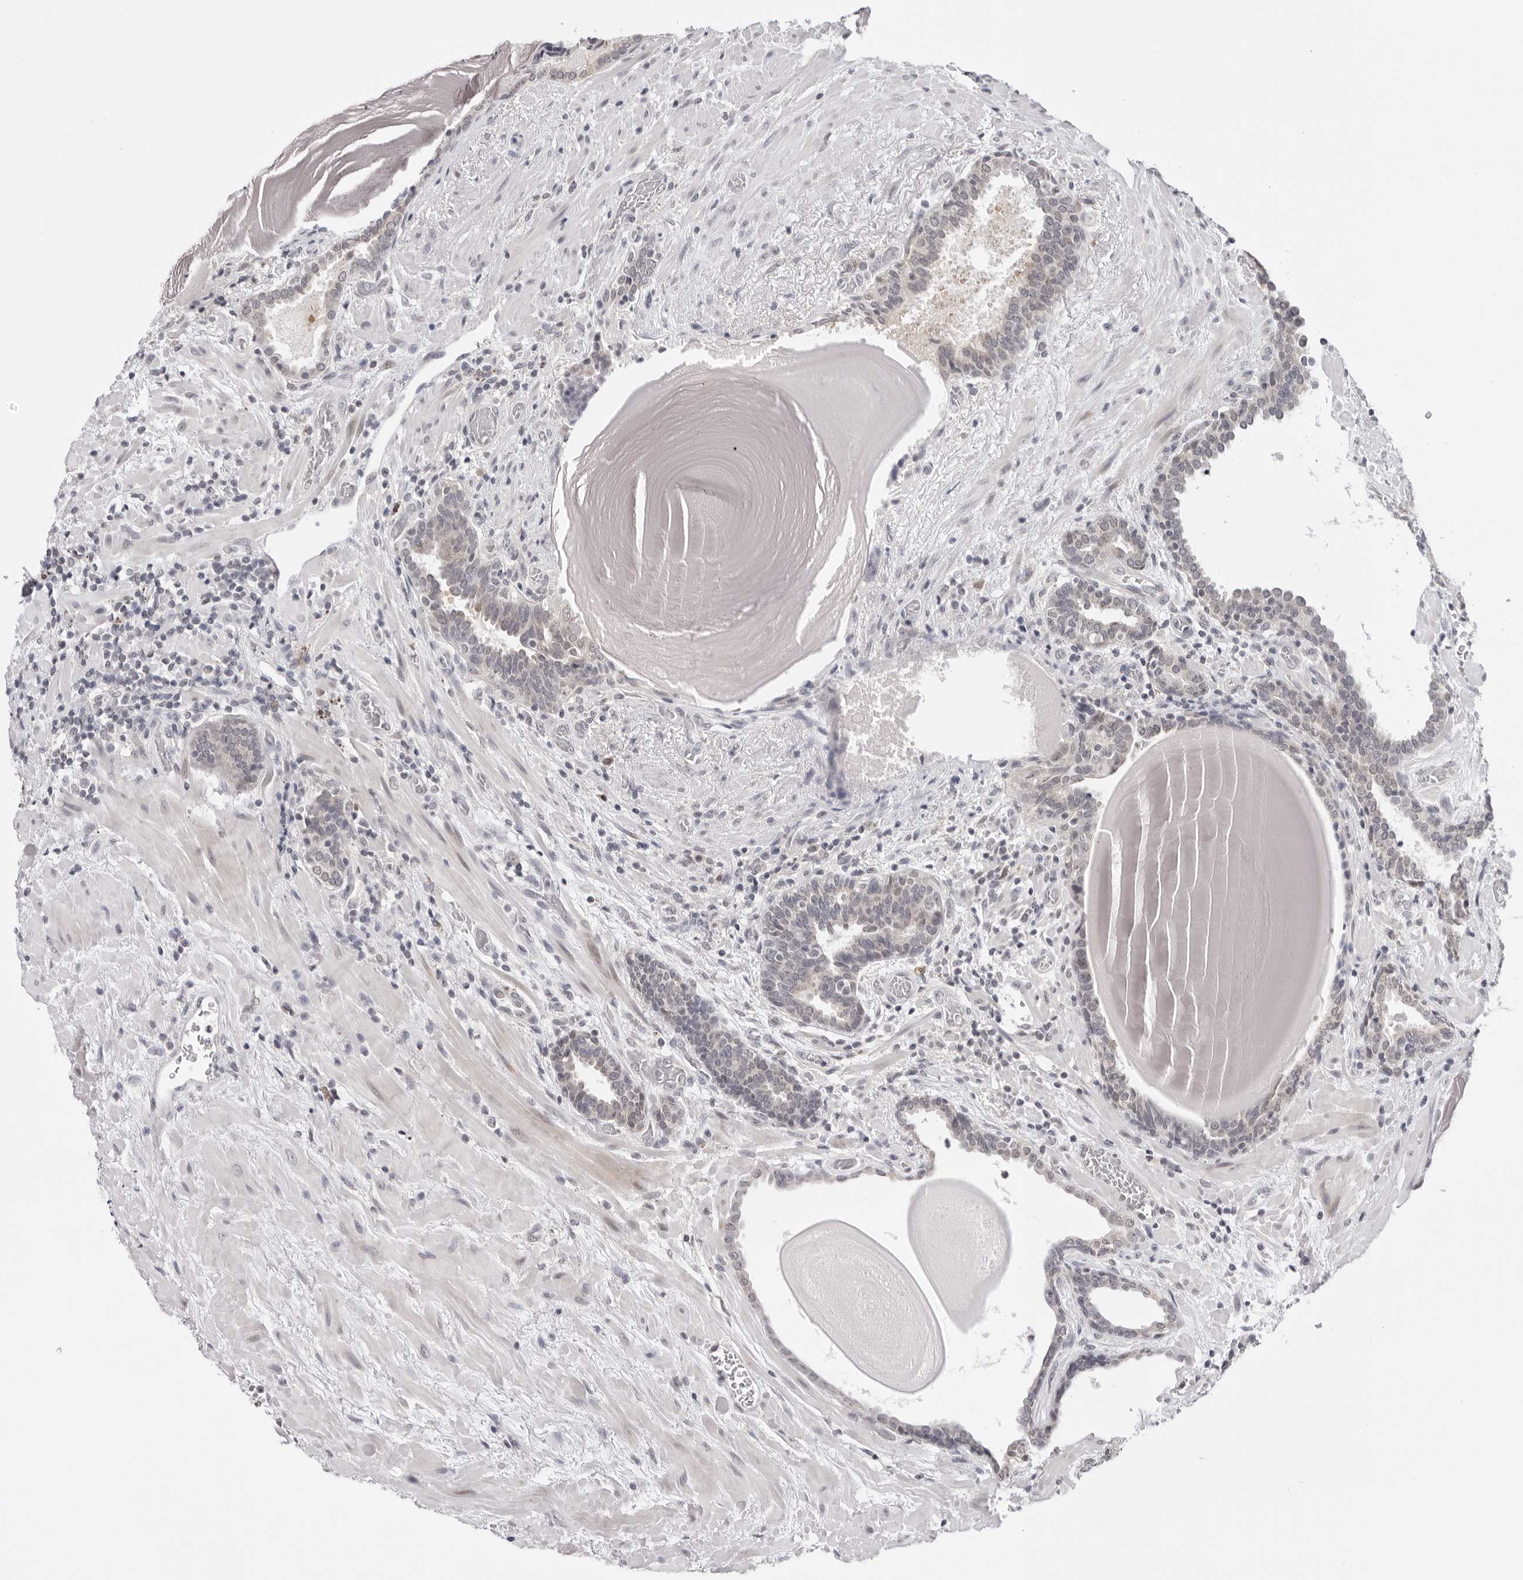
{"staining": {"intensity": "negative", "quantity": "none", "location": "none"}, "tissue": "prostate", "cell_type": "Glandular cells", "image_type": "normal", "snomed": [{"axis": "morphology", "description": "Normal tissue, NOS"}, {"axis": "topography", "description": "Prostate"}], "caption": "A micrograph of human prostate is negative for staining in glandular cells. (DAB (3,3'-diaminobenzidine) immunohistochemistry visualized using brightfield microscopy, high magnification).", "gene": "PRUNE1", "patient": {"sex": "male", "age": 48}}